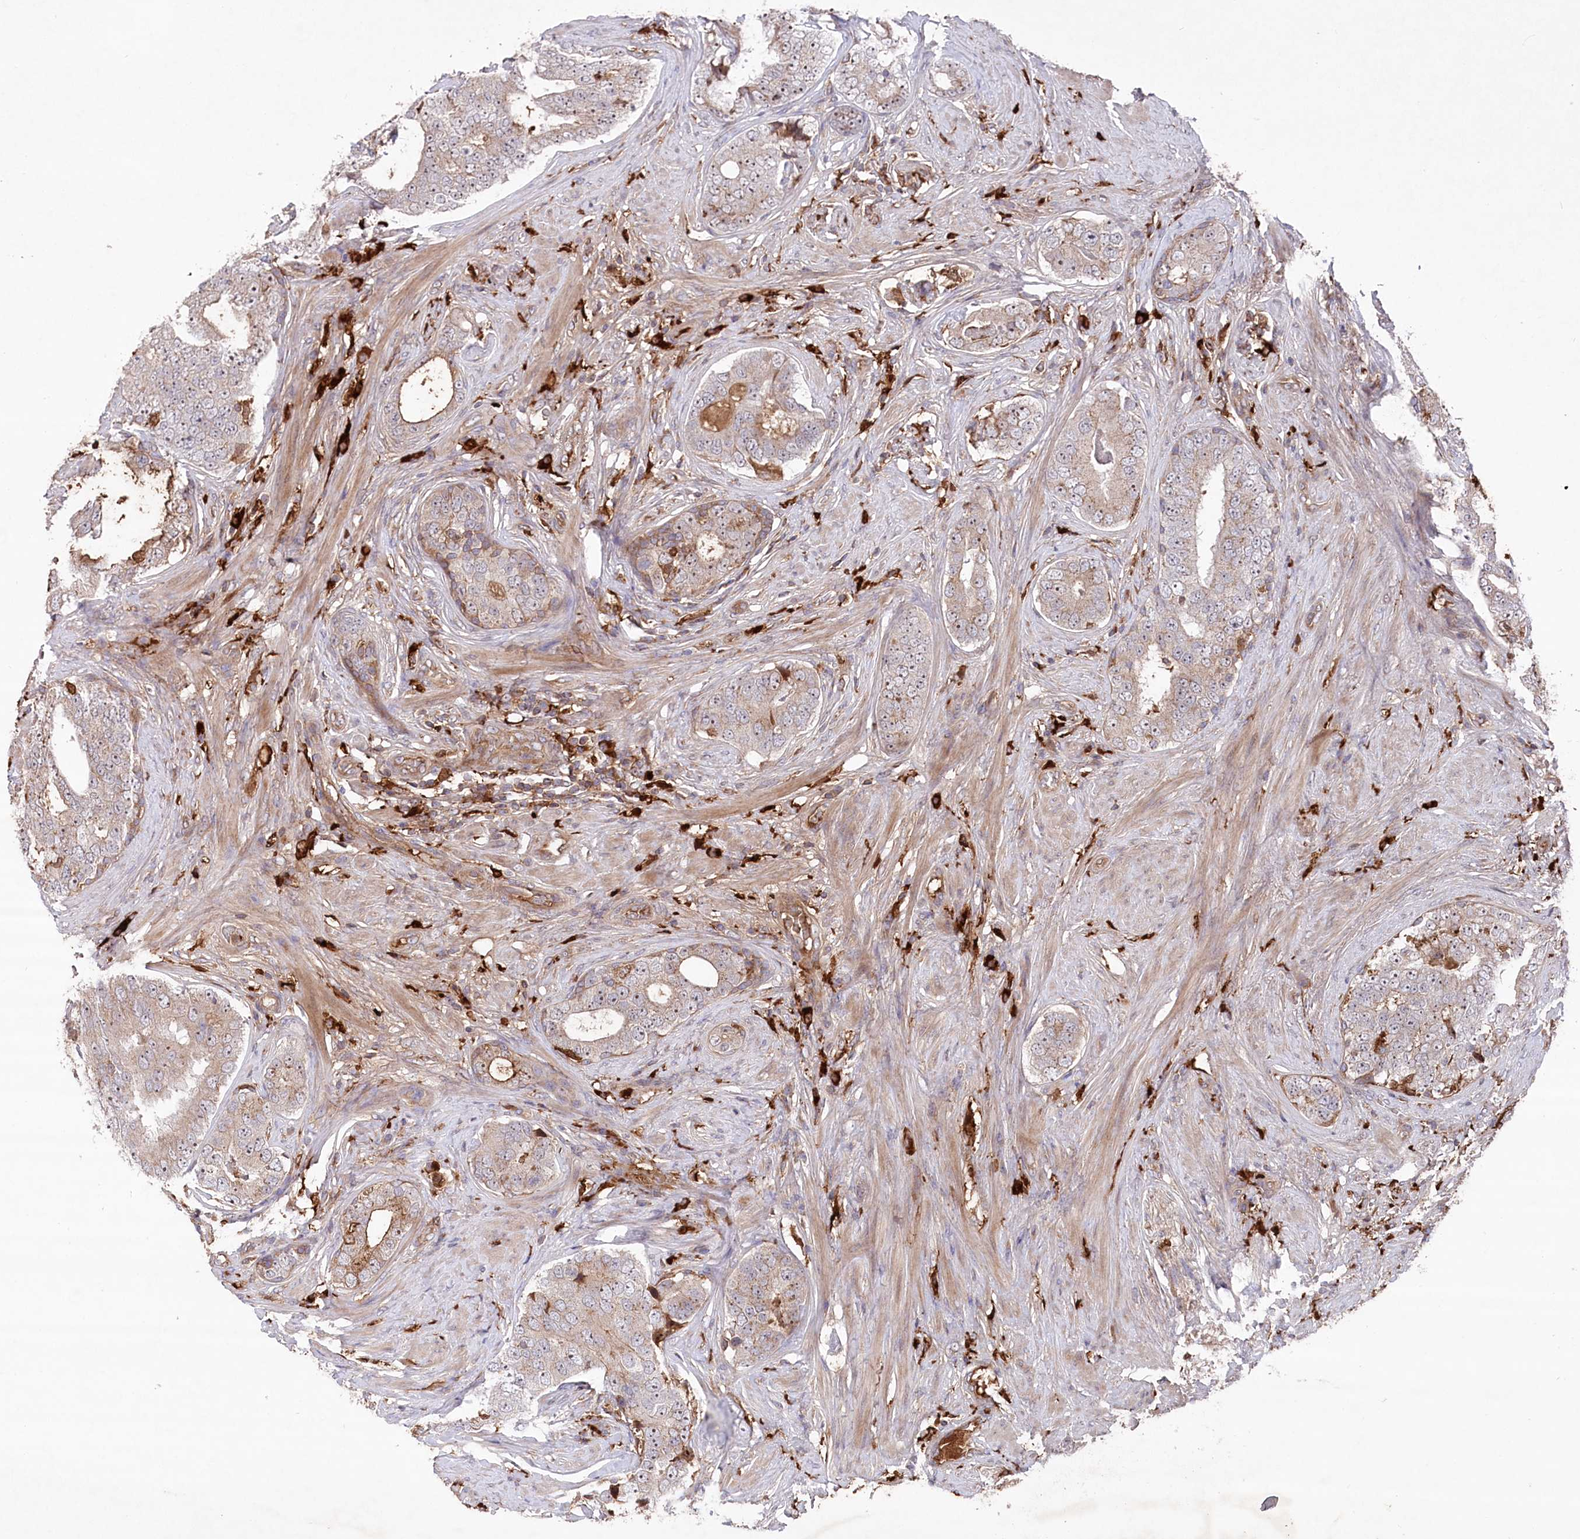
{"staining": {"intensity": "moderate", "quantity": ">75%", "location": "cytoplasmic/membranous,nuclear"}, "tissue": "prostate cancer", "cell_type": "Tumor cells", "image_type": "cancer", "snomed": [{"axis": "morphology", "description": "Adenocarcinoma, High grade"}, {"axis": "topography", "description": "Prostate"}], "caption": "Moderate cytoplasmic/membranous and nuclear expression for a protein is present in about >75% of tumor cells of prostate cancer (high-grade adenocarcinoma) using immunohistochemistry.", "gene": "PPP1R21", "patient": {"sex": "male", "age": 56}}